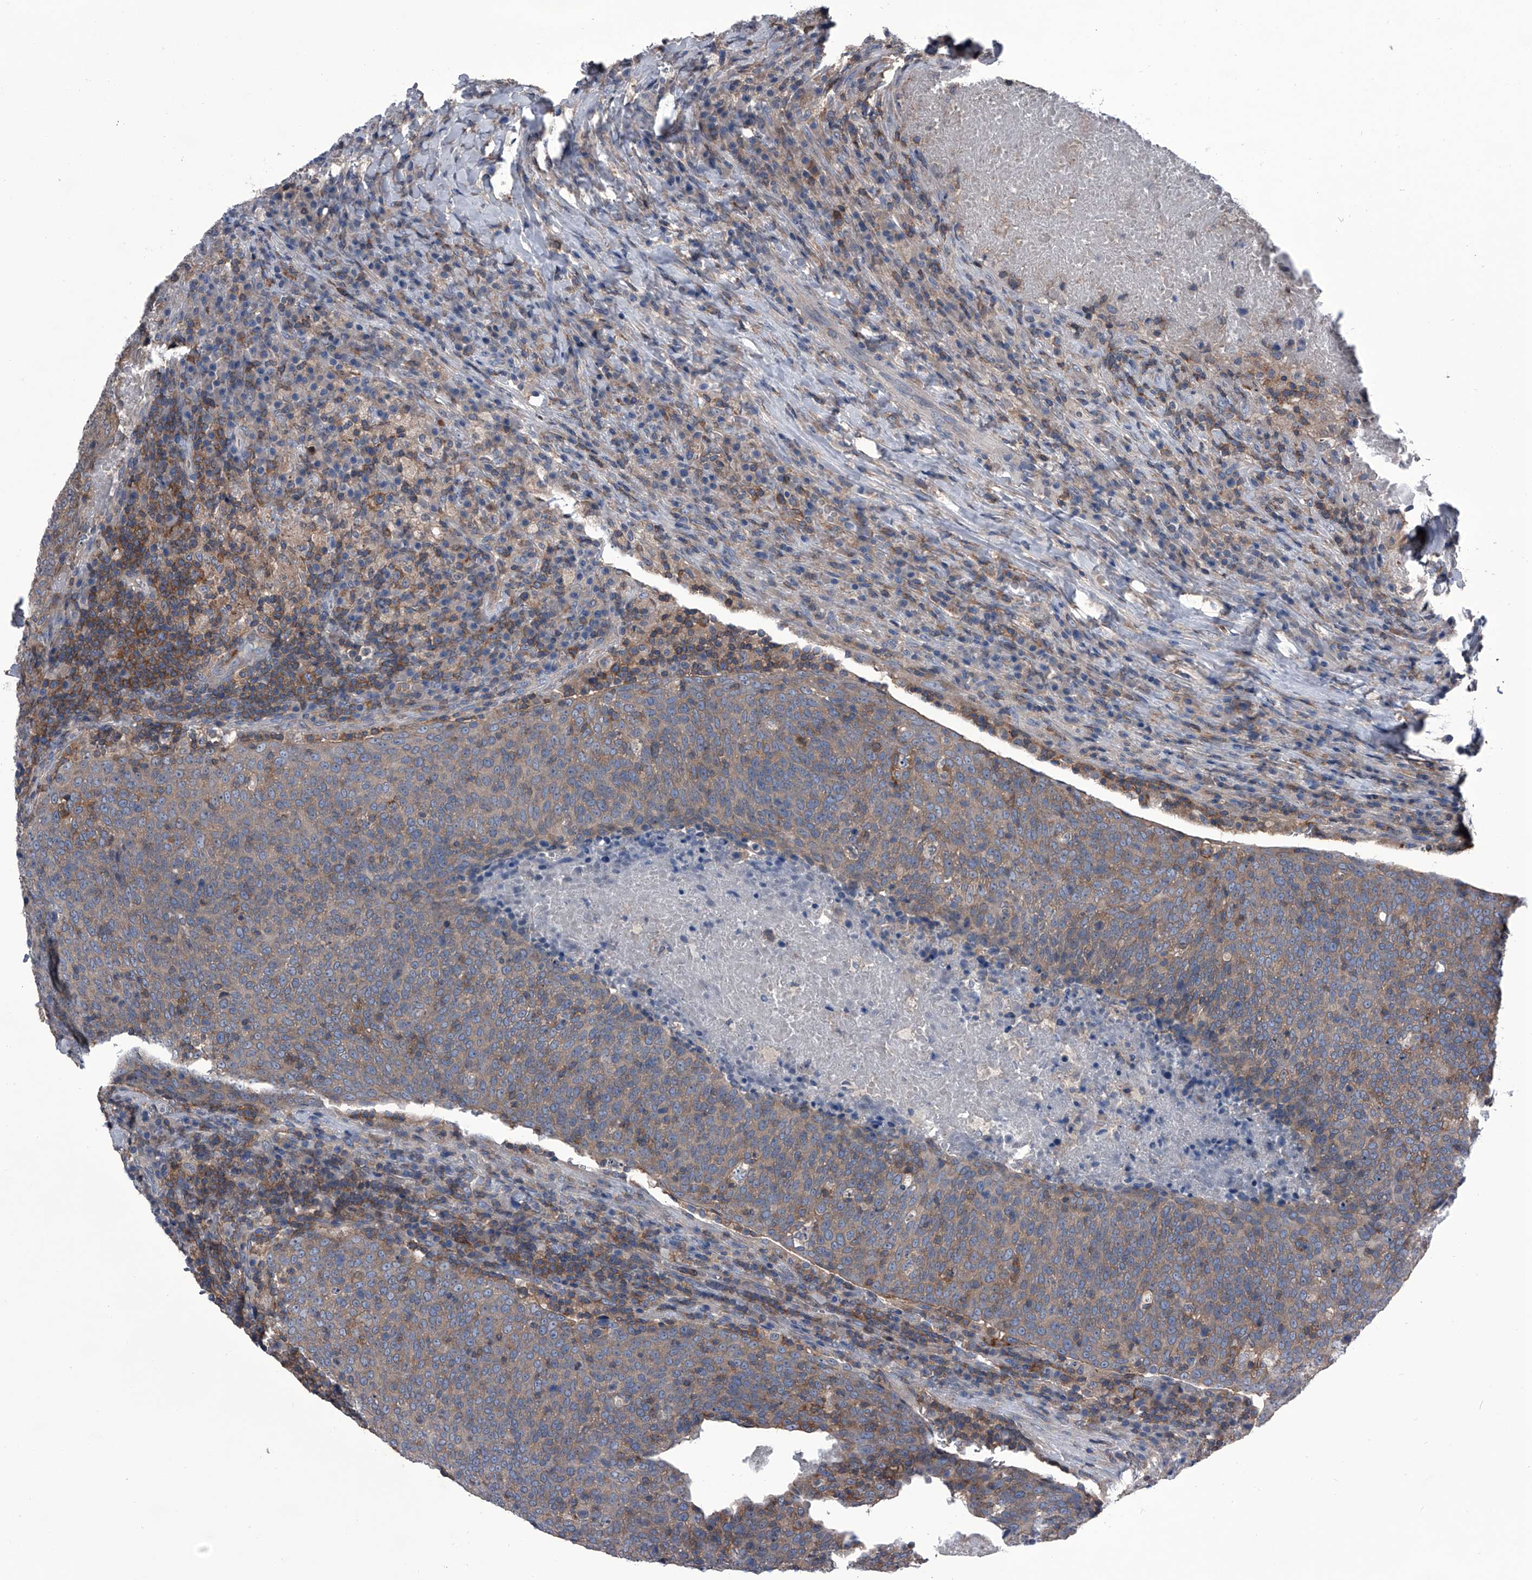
{"staining": {"intensity": "weak", "quantity": ">75%", "location": "cytoplasmic/membranous"}, "tissue": "head and neck cancer", "cell_type": "Tumor cells", "image_type": "cancer", "snomed": [{"axis": "morphology", "description": "Squamous cell carcinoma, NOS"}, {"axis": "morphology", "description": "Squamous cell carcinoma, metastatic, NOS"}, {"axis": "topography", "description": "Lymph node"}, {"axis": "topography", "description": "Head-Neck"}], "caption": "Immunohistochemistry micrograph of neoplastic tissue: head and neck cancer (metastatic squamous cell carcinoma) stained using IHC displays low levels of weak protein expression localized specifically in the cytoplasmic/membranous of tumor cells, appearing as a cytoplasmic/membranous brown color.", "gene": "PIP5K1A", "patient": {"sex": "male", "age": 62}}